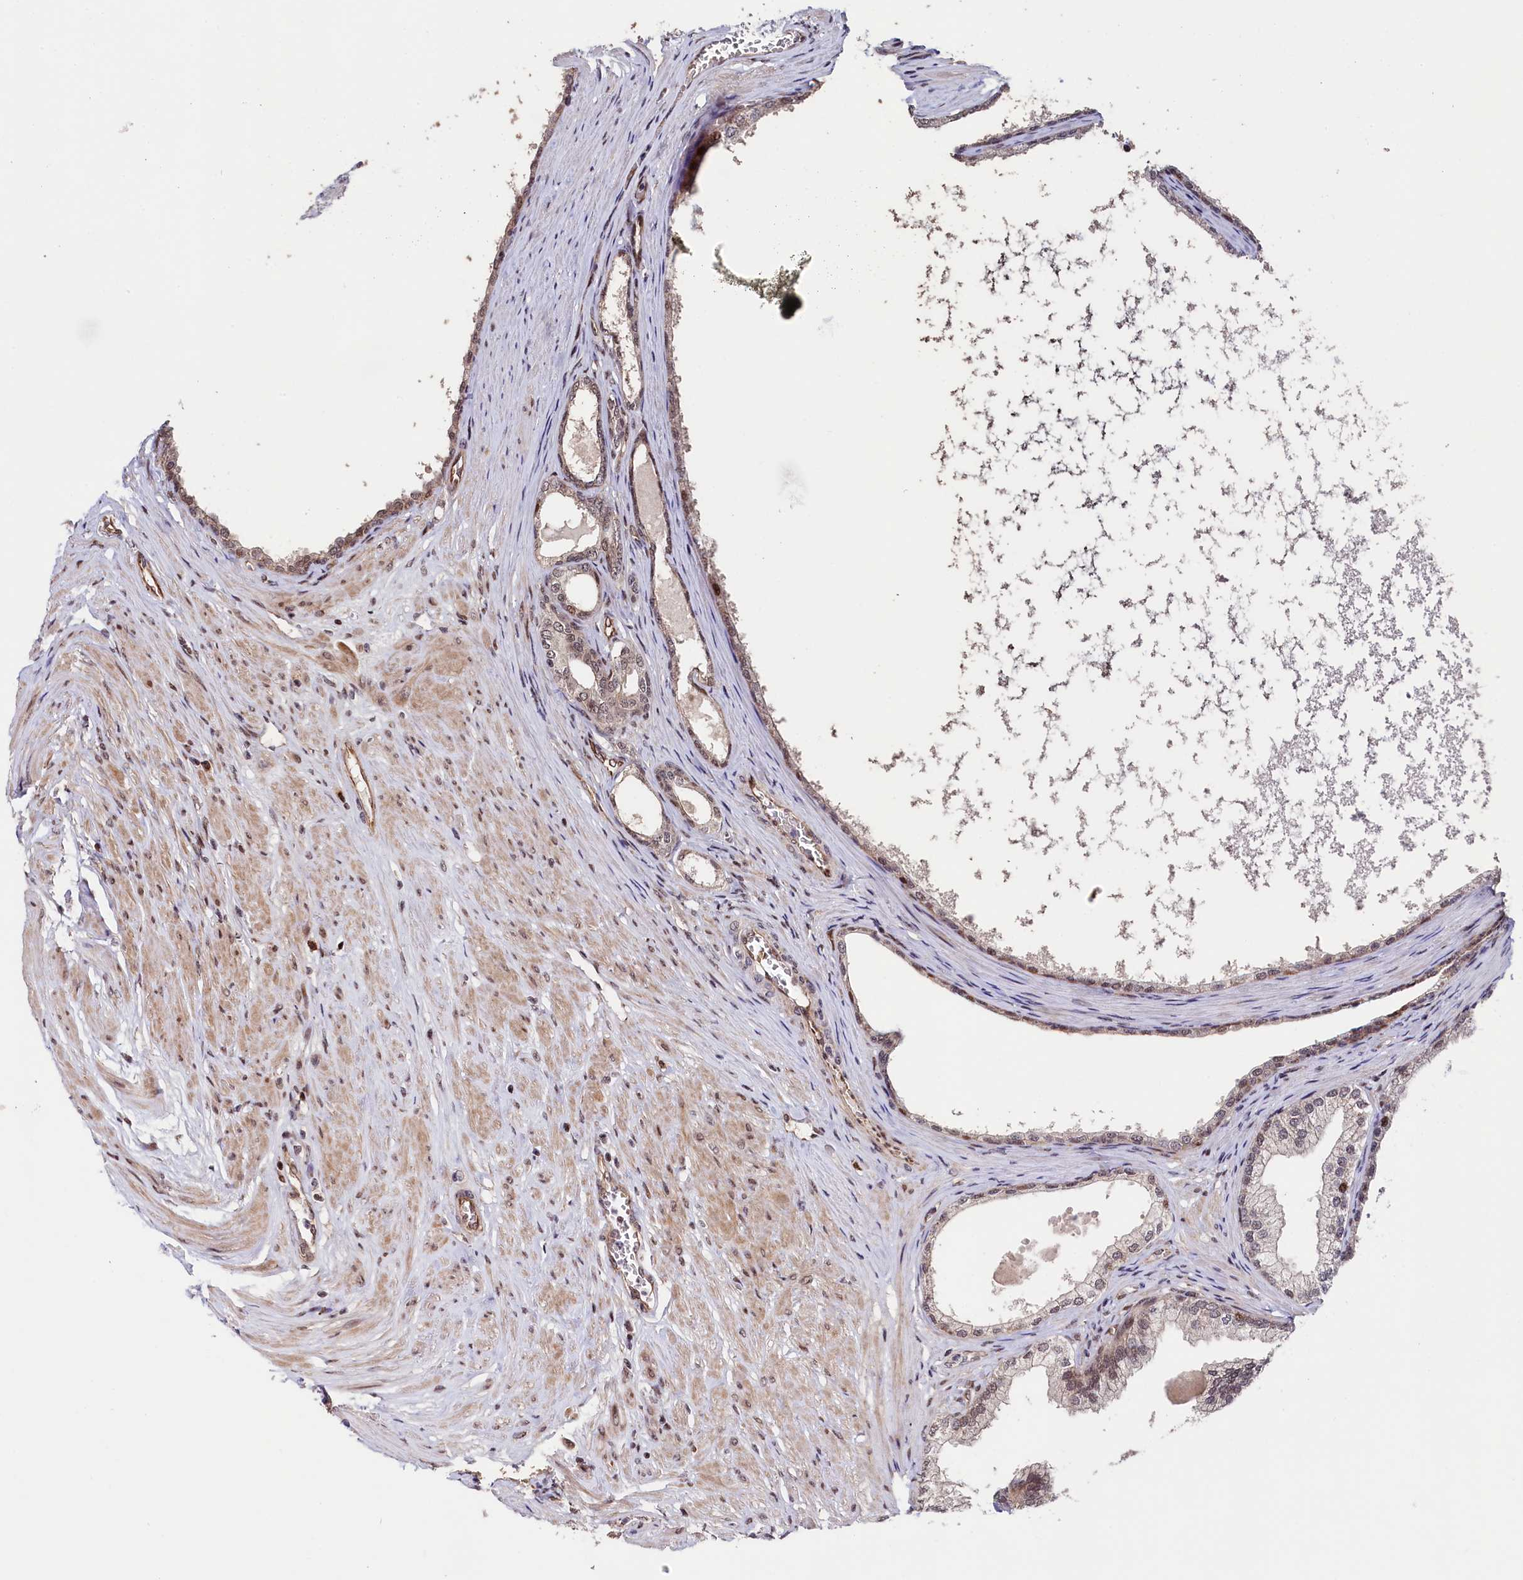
{"staining": {"intensity": "moderate", "quantity": ">75%", "location": "cytoplasmic/membranous,nuclear"}, "tissue": "prostate", "cell_type": "Glandular cells", "image_type": "normal", "snomed": [{"axis": "morphology", "description": "Normal tissue, NOS"}, {"axis": "morphology", "description": "Urothelial carcinoma, Low grade"}, {"axis": "topography", "description": "Urinary bladder"}, {"axis": "topography", "description": "Prostate"}], "caption": "Moderate cytoplasmic/membranous,nuclear protein positivity is seen in about >75% of glandular cells in prostate. The staining was performed using DAB, with brown indicating positive protein expression. Nuclei are stained blue with hematoxylin.", "gene": "LEO1", "patient": {"sex": "male", "age": 60}}